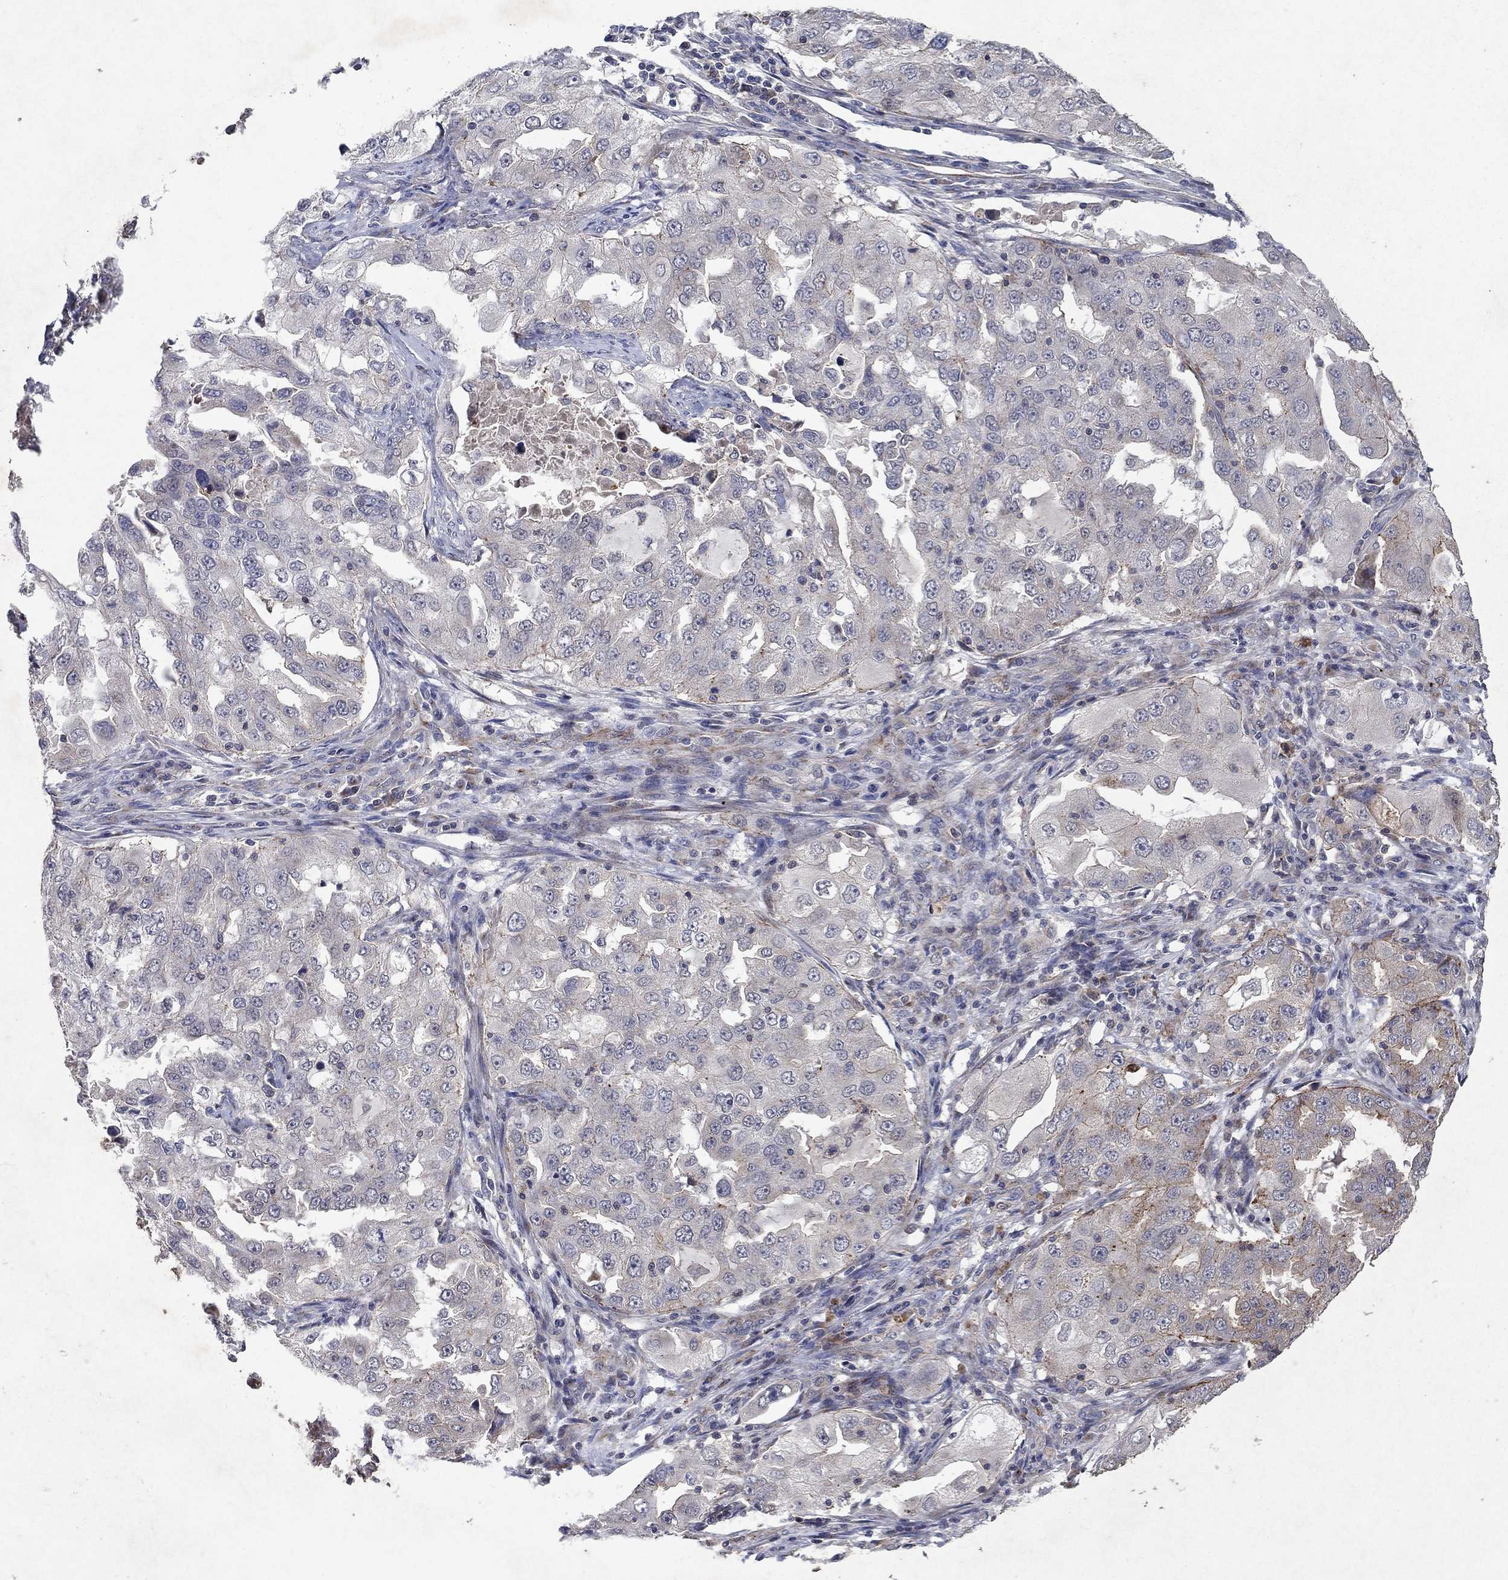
{"staining": {"intensity": "moderate", "quantity": "<25%", "location": "cytoplasmic/membranous"}, "tissue": "lung cancer", "cell_type": "Tumor cells", "image_type": "cancer", "snomed": [{"axis": "morphology", "description": "Adenocarcinoma, NOS"}, {"axis": "topography", "description": "Lung"}], "caption": "High-power microscopy captured an immunohistochemistry image of lung cancer (adenocarcinoma), revealing moderate cytoplasmic/membranous staining in about <25% of tumor cells.", "gene": "FRG1", "patient": {"sex": "female", "age": 61}}